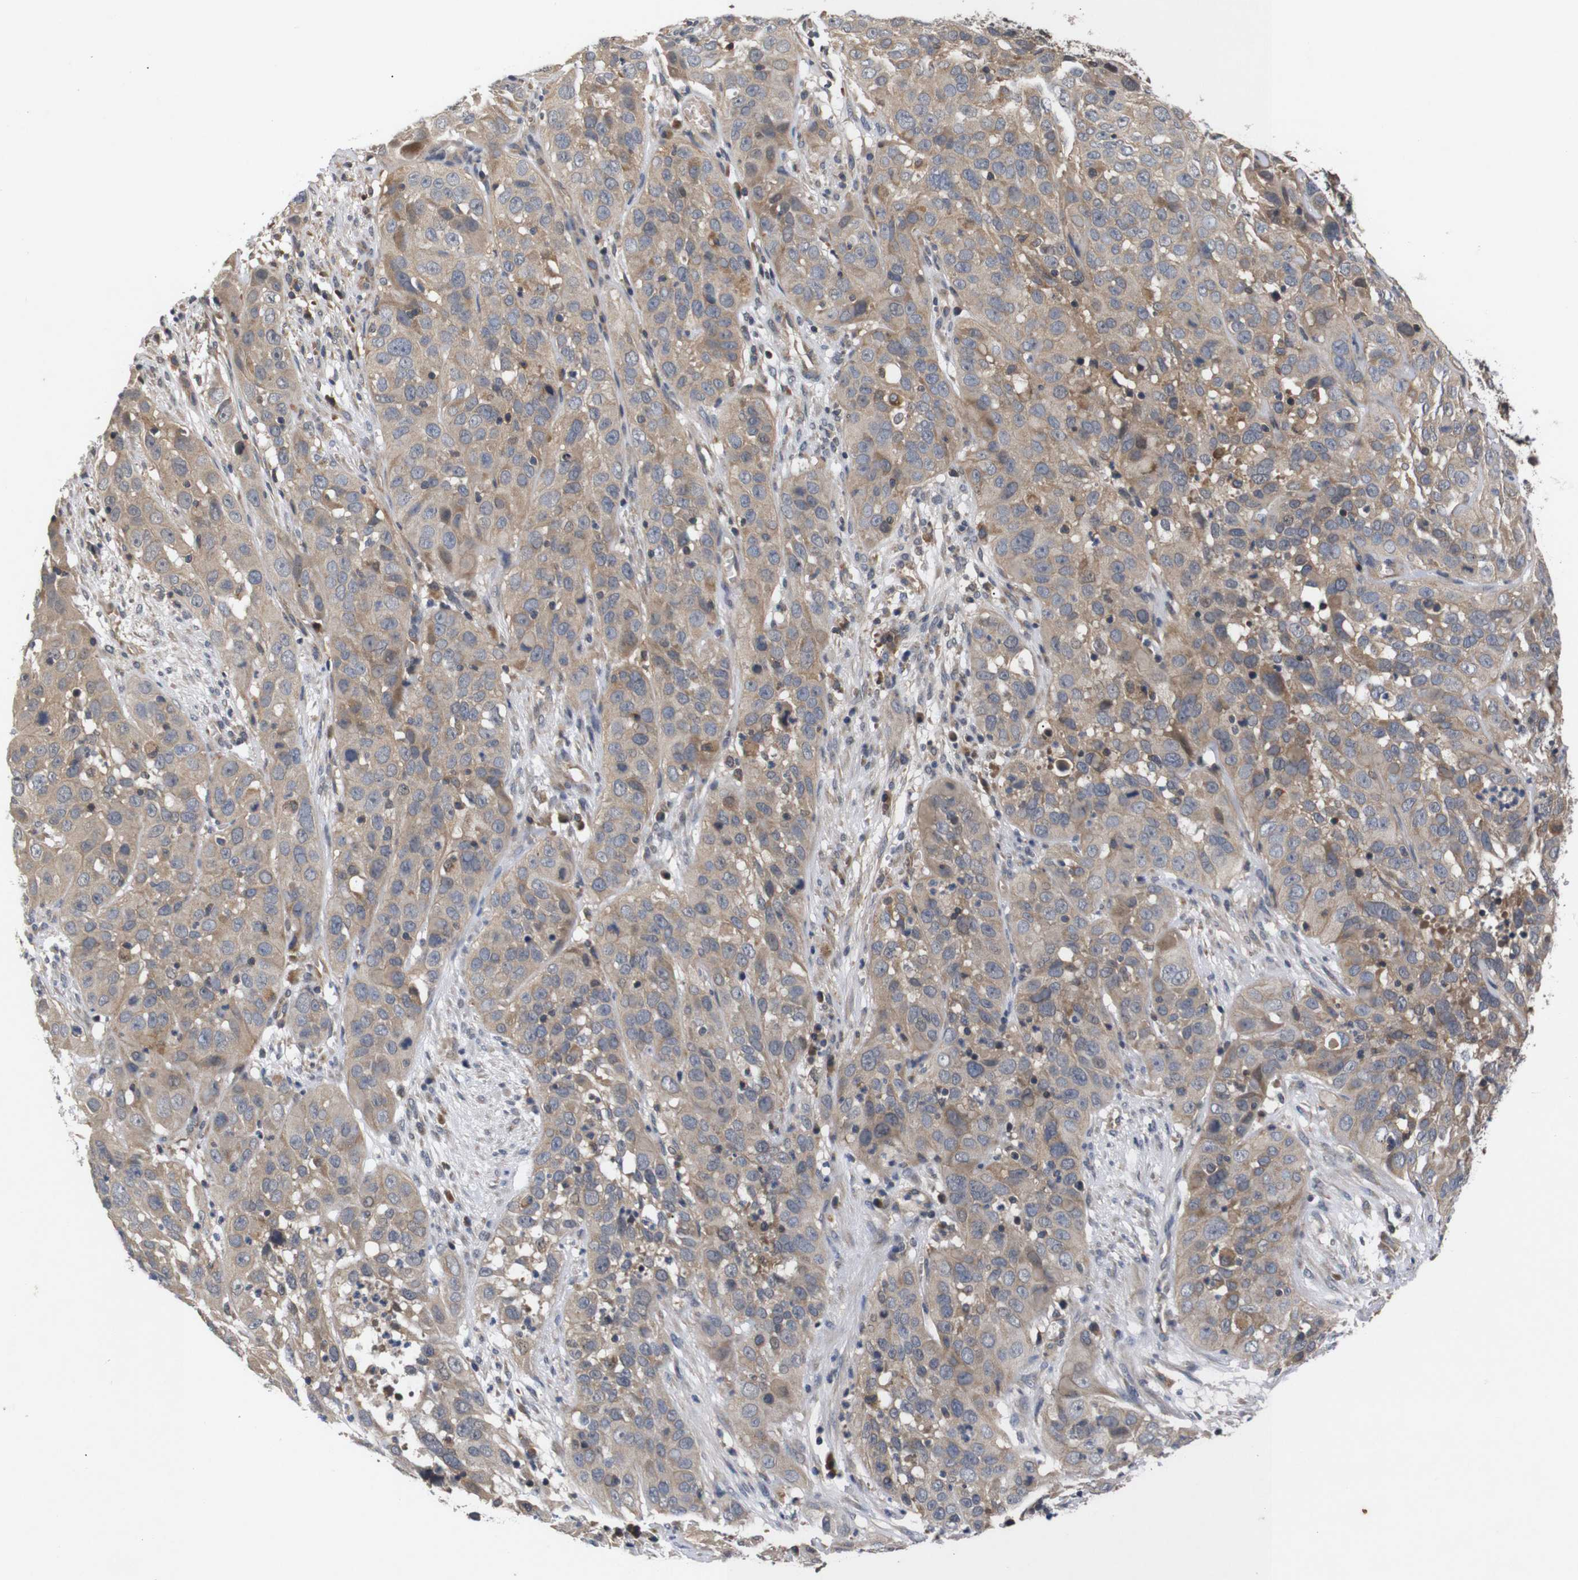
{"staining": {"intensity": "weak", "quantity": ">75%", "location": "cytoplasmic/membranous"}, "tissue": "cervical cancer", "cell_type": "Tumor cells", "image_type": "cancer", "snomed": [{"axis": "morphology", "description": "Squamous cell carcinoma, NOS"}, {"axis": "topography", "description": "Cervix"}], "caption": "An IHC histopathology image of neoplastic tissue is shown. Protein staining in brown highlights weak cytoplasmic/membranous positivity in cervical cancer within tumor cells.", "gene": "RIPK1", "patient": {"sex": "female", "age": 32}}